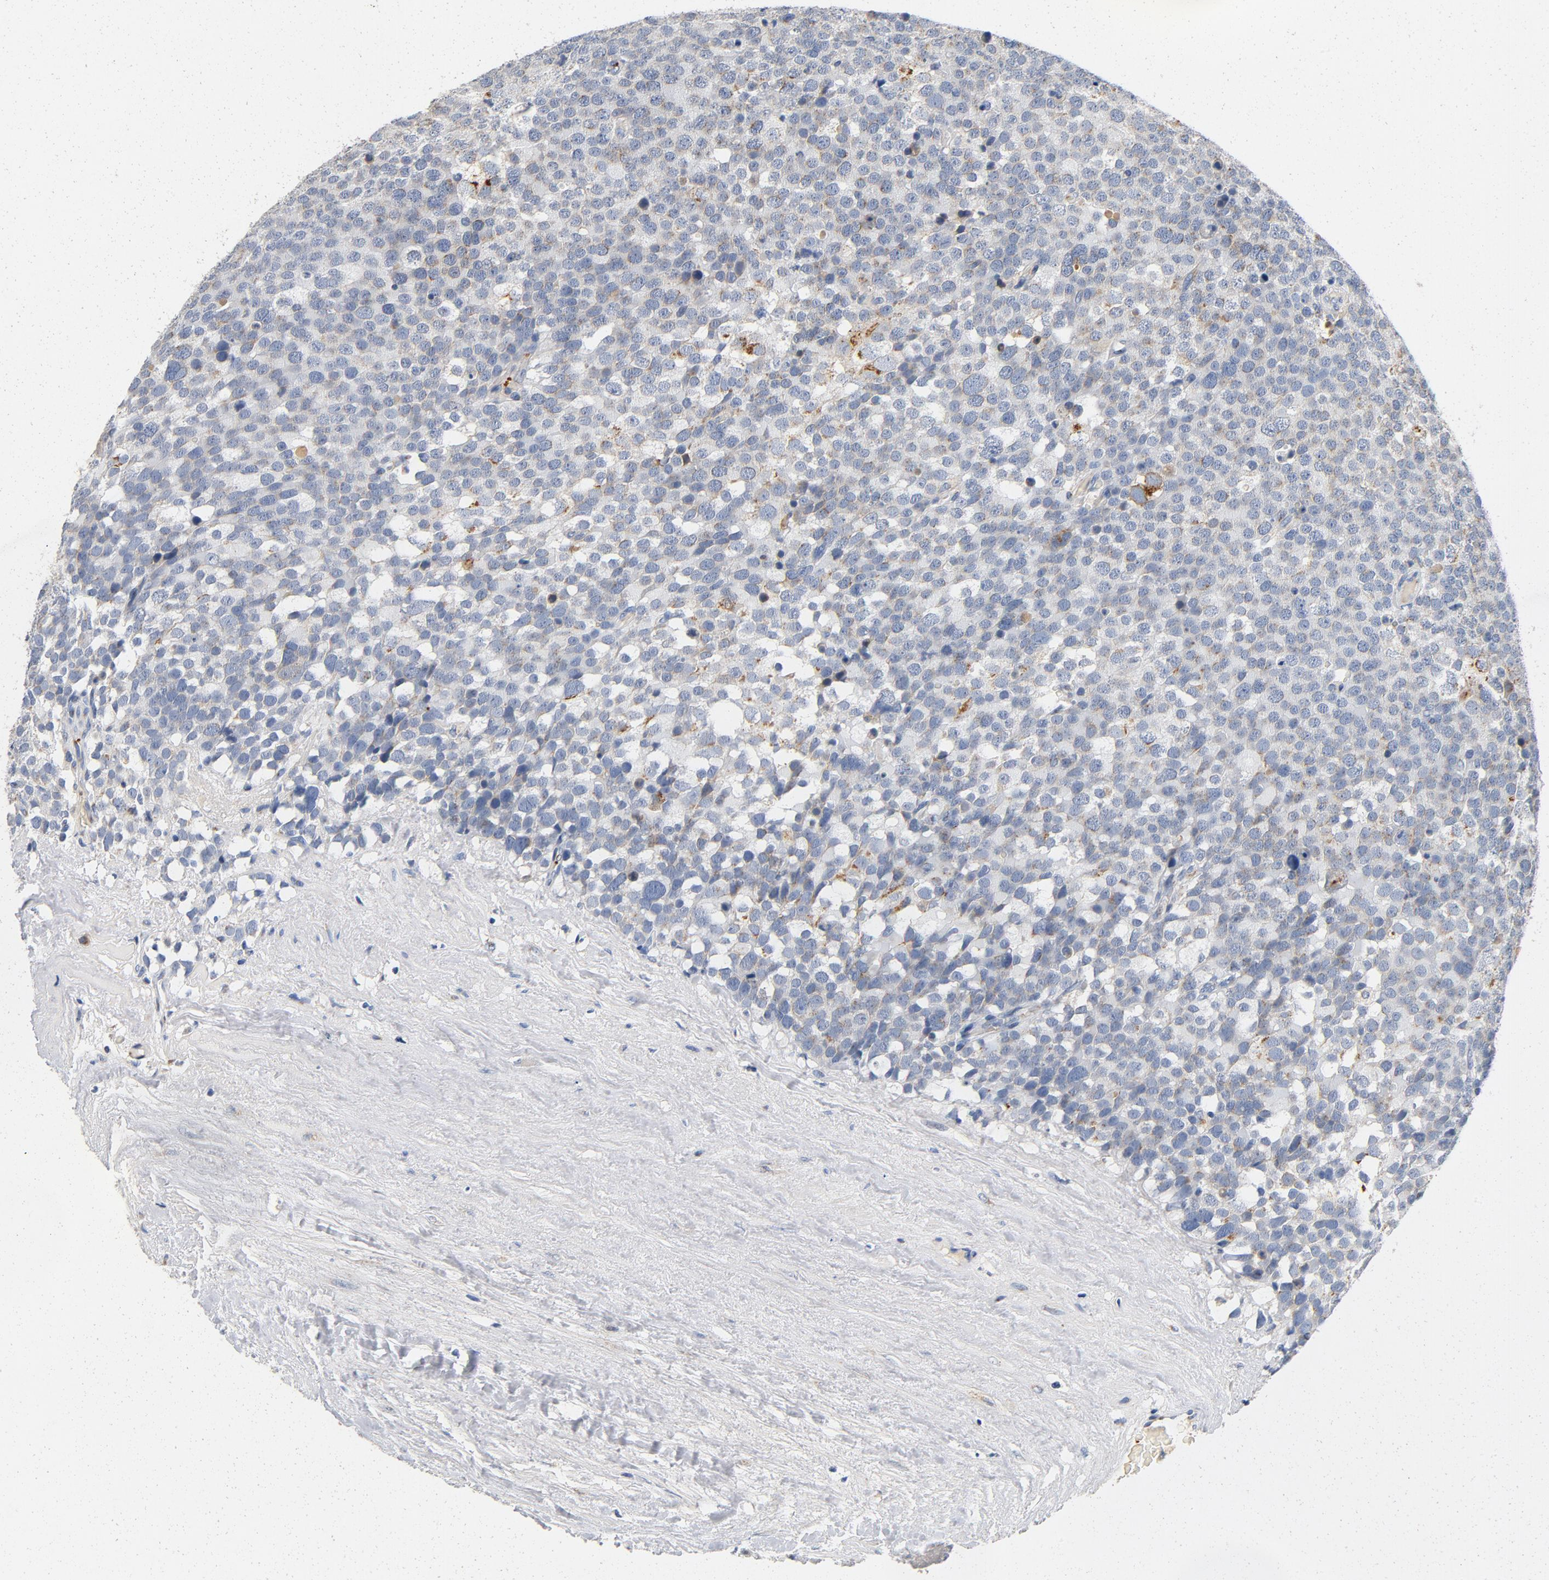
{"staining": {"intensity": "negative", "quantity": "none", "location": "none"}, "tissue": "testis cancer", "cell_type": "Tumor cells", "image_type": "cancer", "snomed": [{"axis": "morphology", "description": "Seminoma, NOS"}, {"axis": "topography", "description": "Testis"}], "caption": "The photomicrograph shows no significant staining in tumor cells of testis seminoma.", "gene": "LMAN2", "patient": {"sex": "male", "age": 71}}